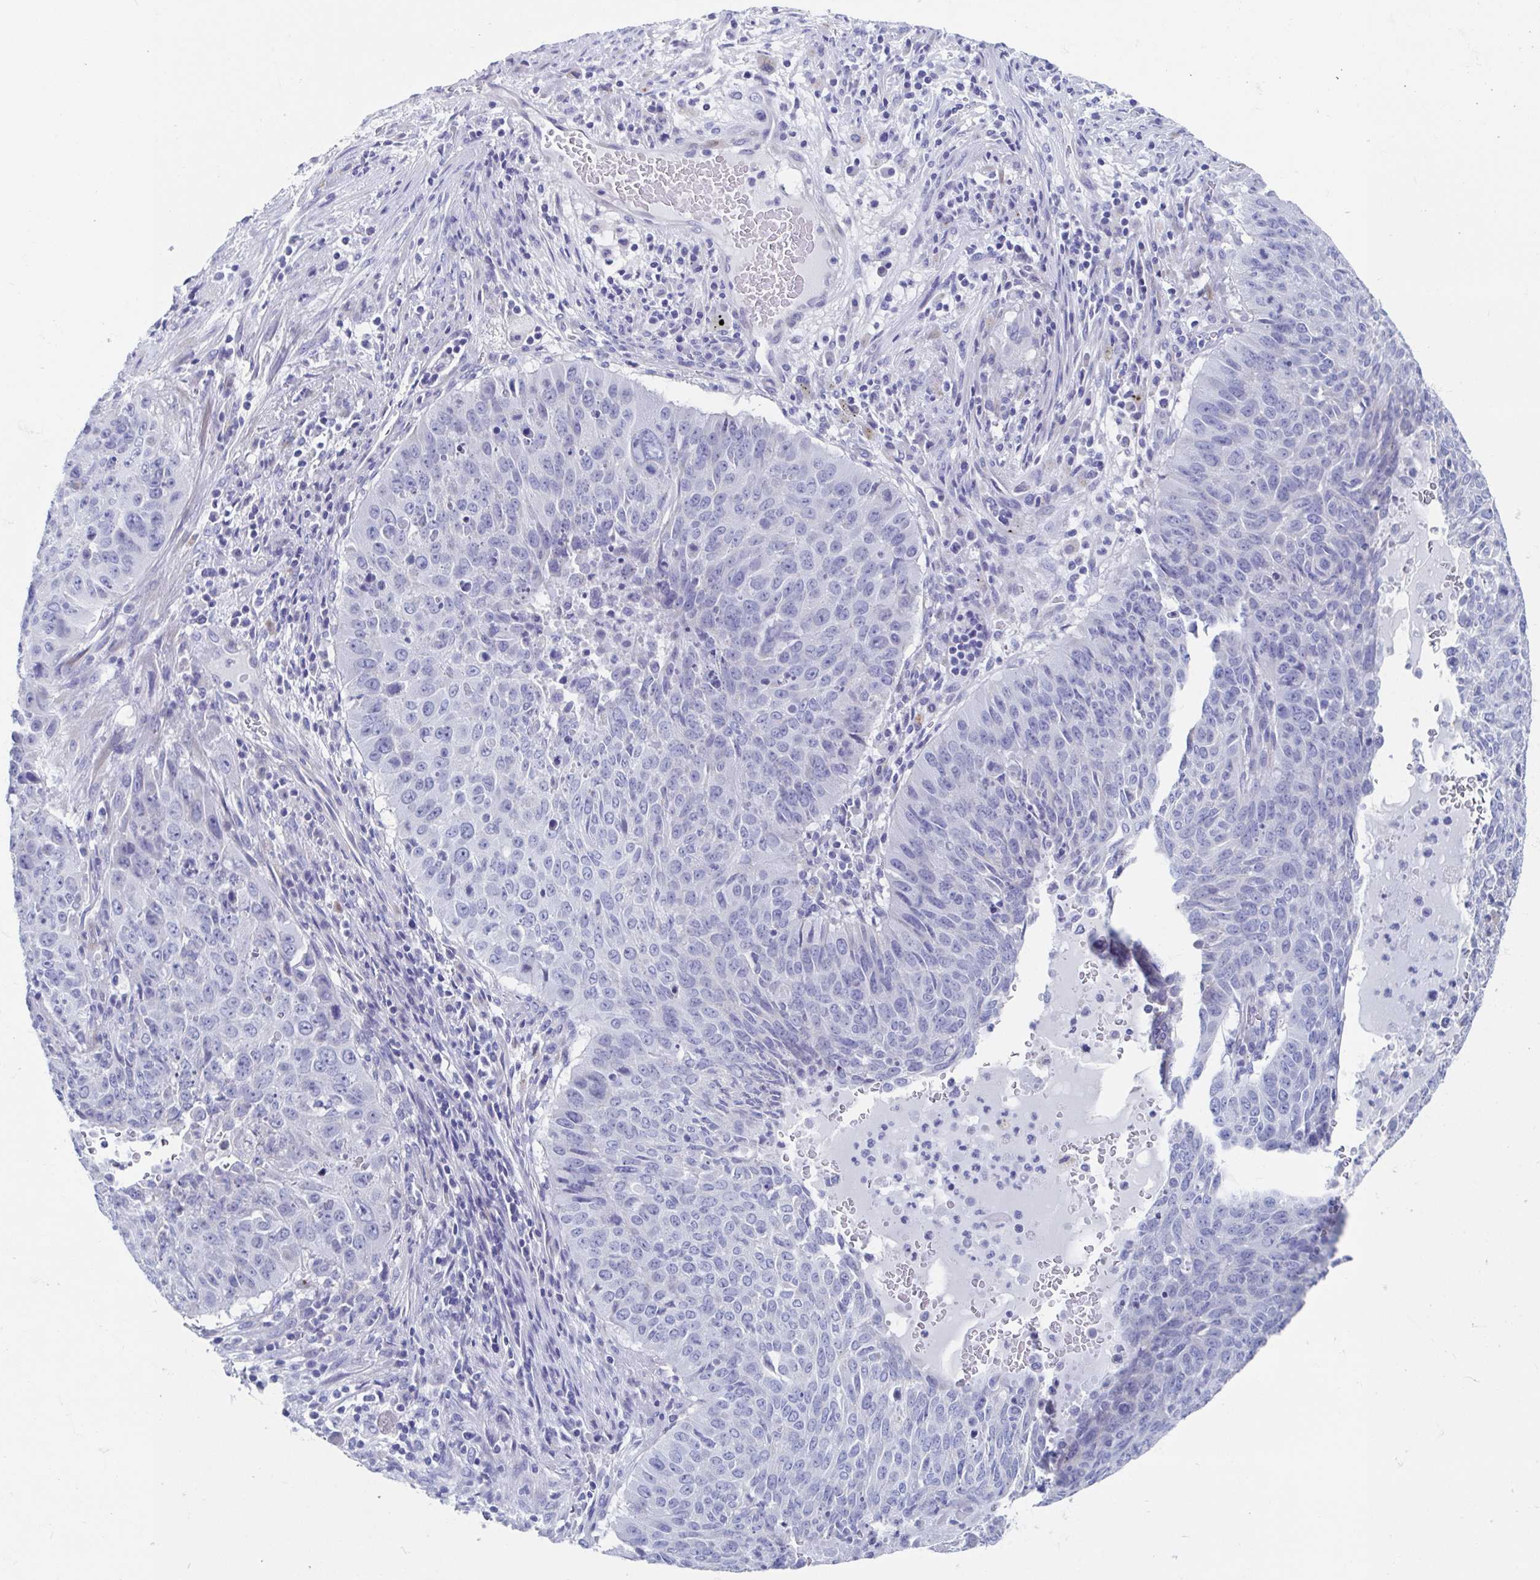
{"staining": {"intensity": "negative", "quantity": "none", "location": "none"}, "tissue": "lung cancer", "cell_type": "Tumor cells", "image_type": "cancer", "snomed": [{"axis": "morphology", "description": "Normal tissue, NOS"}, {"axis": "morphology", "description": "Squamous cell carcinoma, NOS"}, {"axis": "topography", "description": "Bronchus"}, {"axis": "topography", "description": "Lung"}], "caption": "Histopathology image shows no significant protein staining in tumor cells of lung cancer.", "gene": "SHCBP1L", "patient": {"sex": "male", "age": 64}}